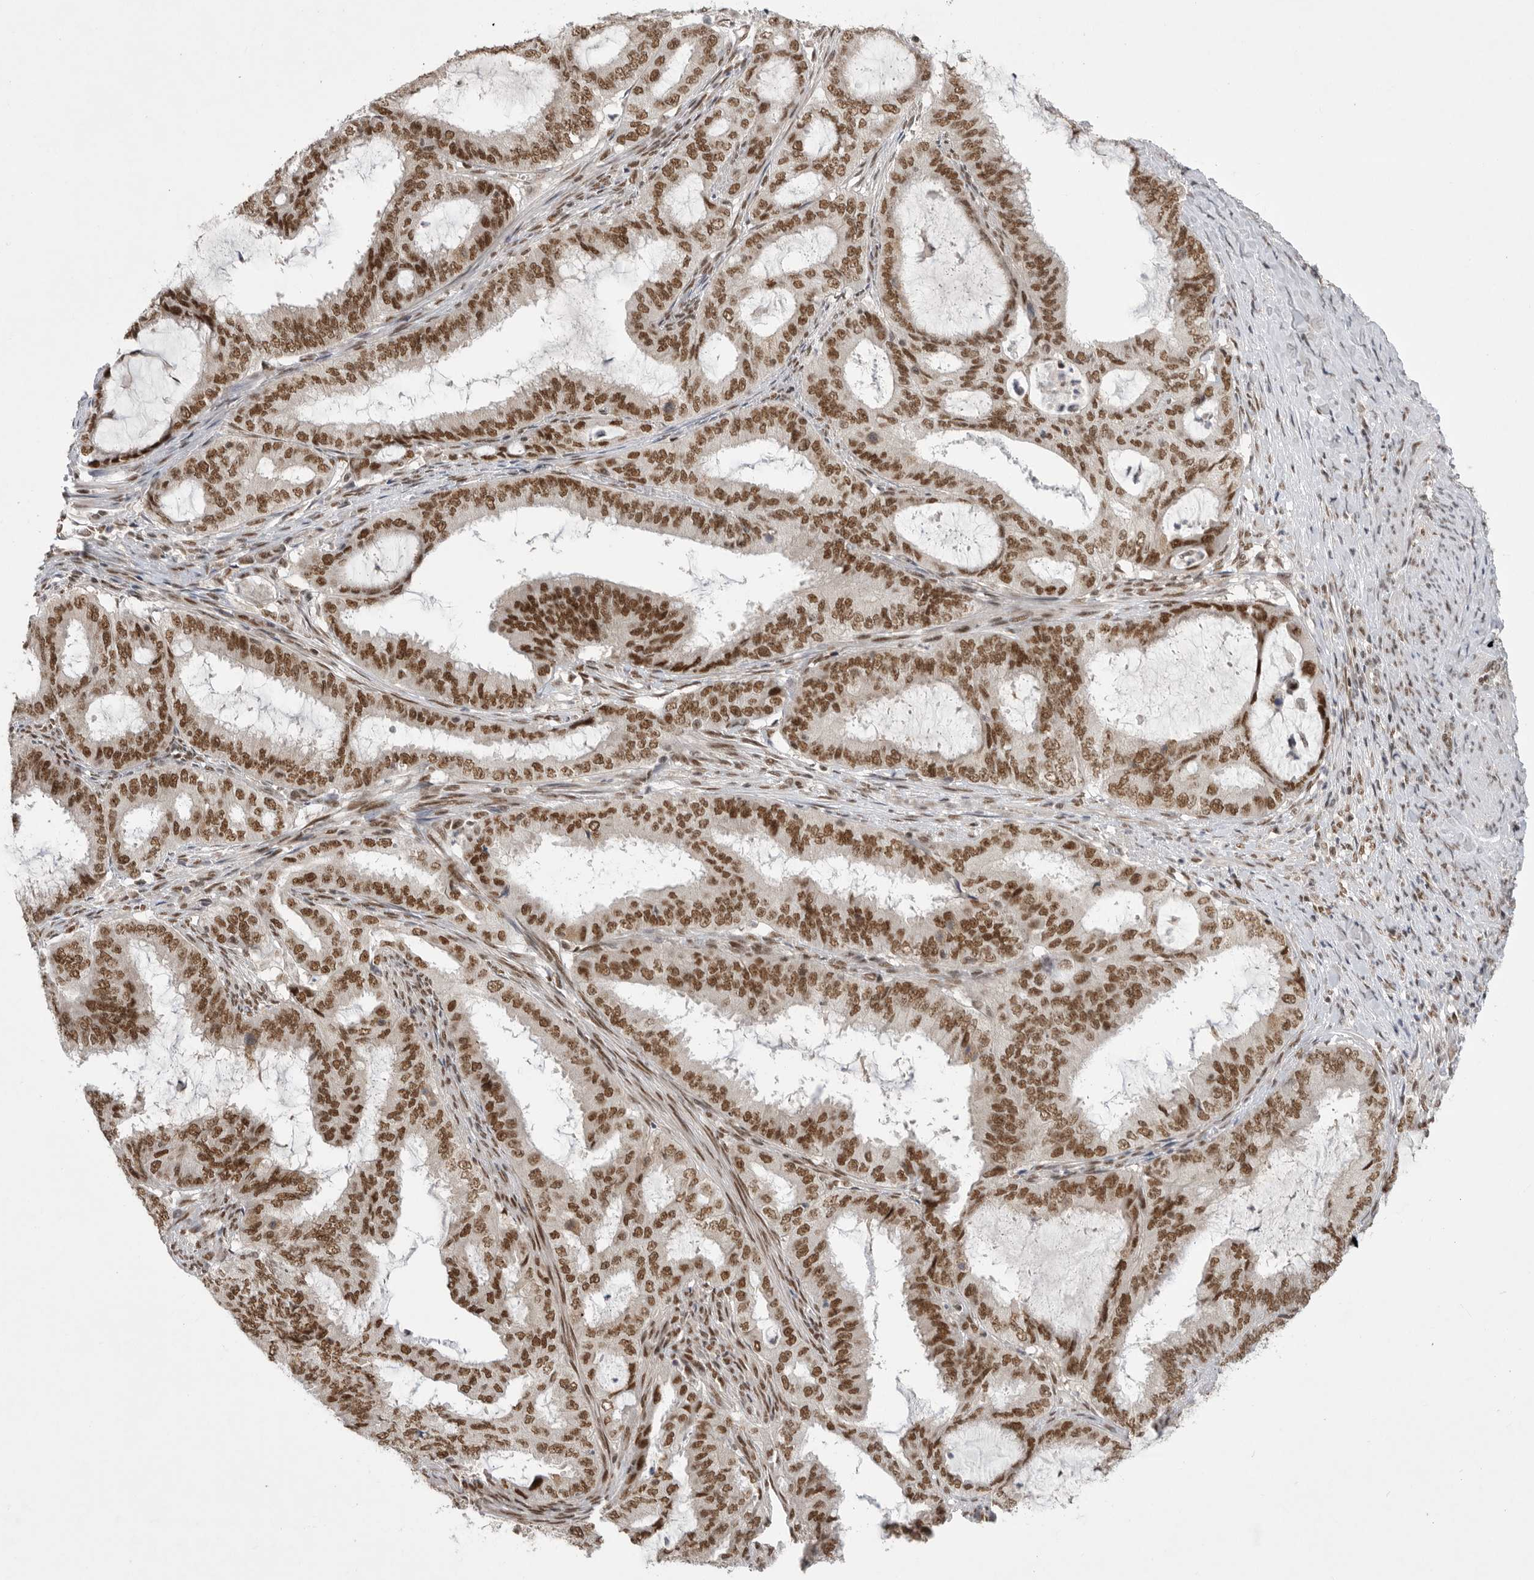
{"staining": {"intensity": "moderate", "quantity": ">75%", "location": "nuclear"}, "tissue": "endometrial cancer", "cell_type": "Tumor cells", "image_type": "cancer", "snomed": [{"axis": "morphology", "description": "Adenocarcinoma, NOS"}, {"axis": "topography", "description": "Endometrium"}], "caption": "A brown stain labels moderate nuclear staining of a protein in endometrial cancer (adenocarcinoma) tumor cells.", "gene": "ZNF830", "patient": {"sex": "female", "age": 51}}